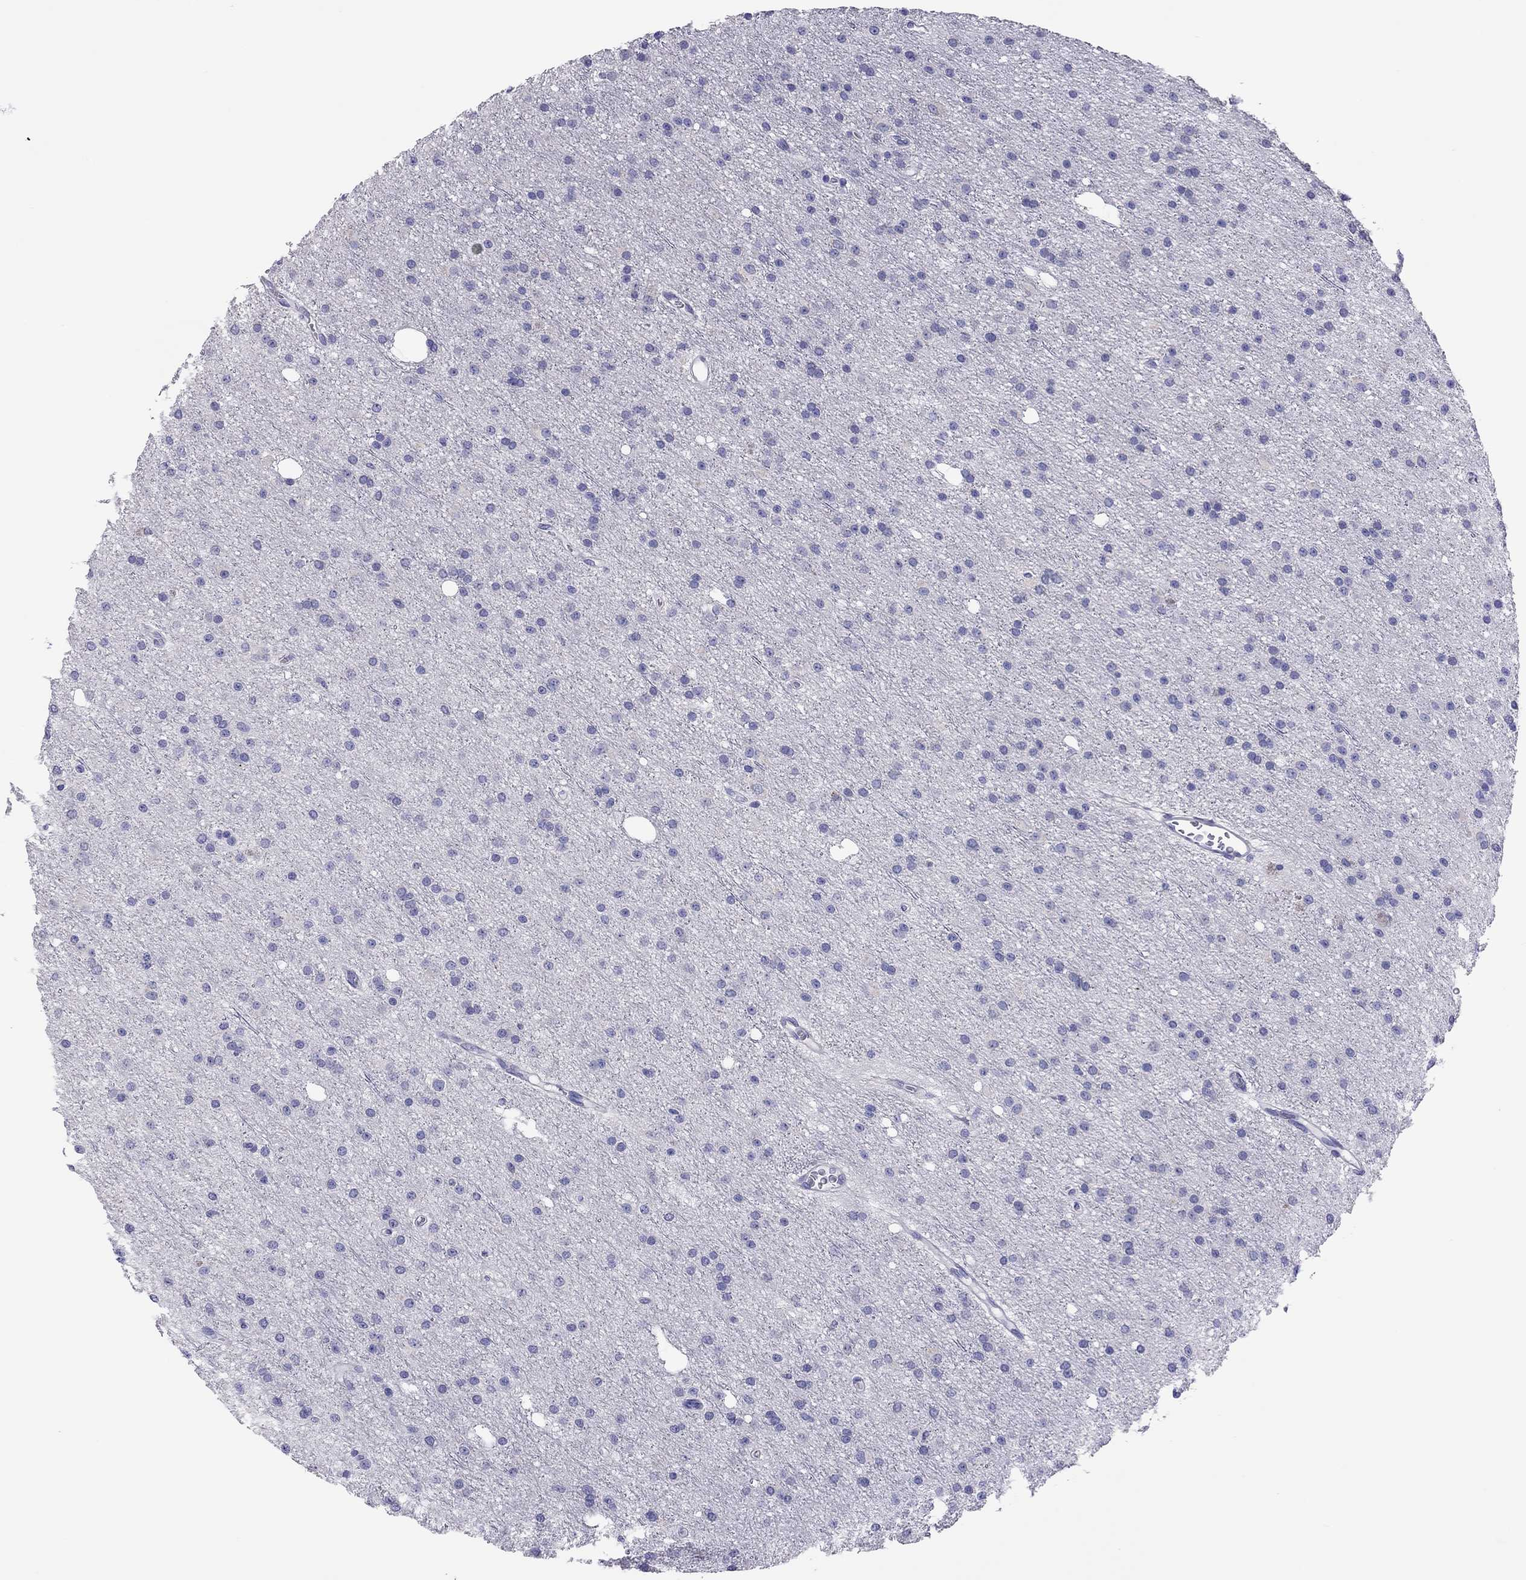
{"staining": {"intensity": "negative", "quantity": "none", "location": "none"}, "tissue": "glioma", "cell_type": "Tumor cells", "image_type": "cancer", "snomed": [{"axis": "morphology", "description": "Glioma, malignant, Low grade"}, {"axis": "topography", "description": "Brain"}], "caption": "The histopathology image displays no staining of tumor cells in low-grade glioma (malignant).", "gene": "COL9A1", "patient": {"sex": "male", "age": 27}}